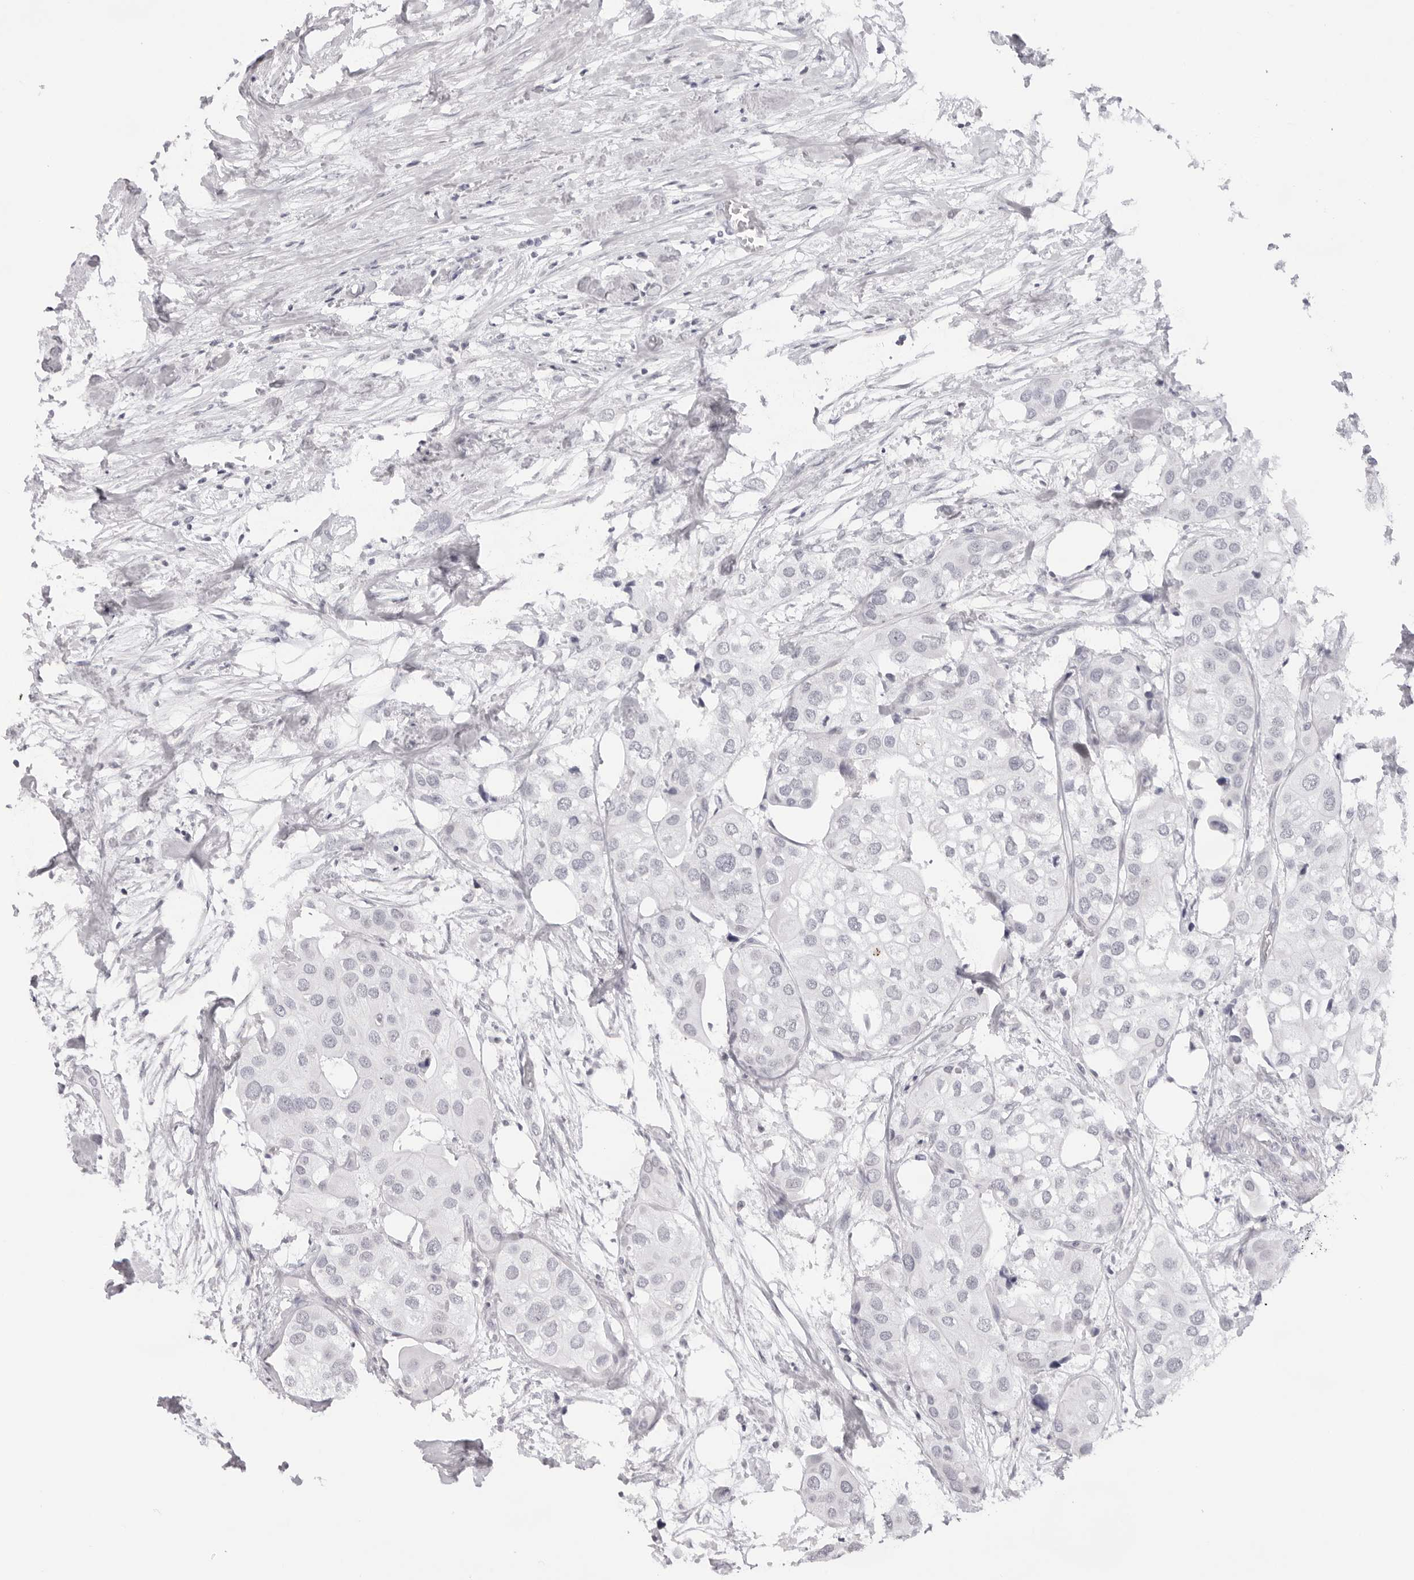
{"staining": {"intensity": "negative", "quantity": "none", "location": "none"}, "tissue": "urothelial cancer", "cell_type": "Tumor cells", "image_type": "cancer", "snomed": [{"axis": "morphology", "description": "Urothelial carcinoma, High grade"}, {"axis": "topography", "description": "Urinary bladder"}], "caption": "This is a photomicrograph of immunohistochemistry staining of urothelial carcinoma (high-grade), which shows no staining in tumor cells. The staining is performed using DAB (3,3'-diaminobenzidine) brown chromogen with nuclei counter-stained in using hematoxylin.", "gene": "KLK12", "patient": {"sex": "male", "age": 64}}